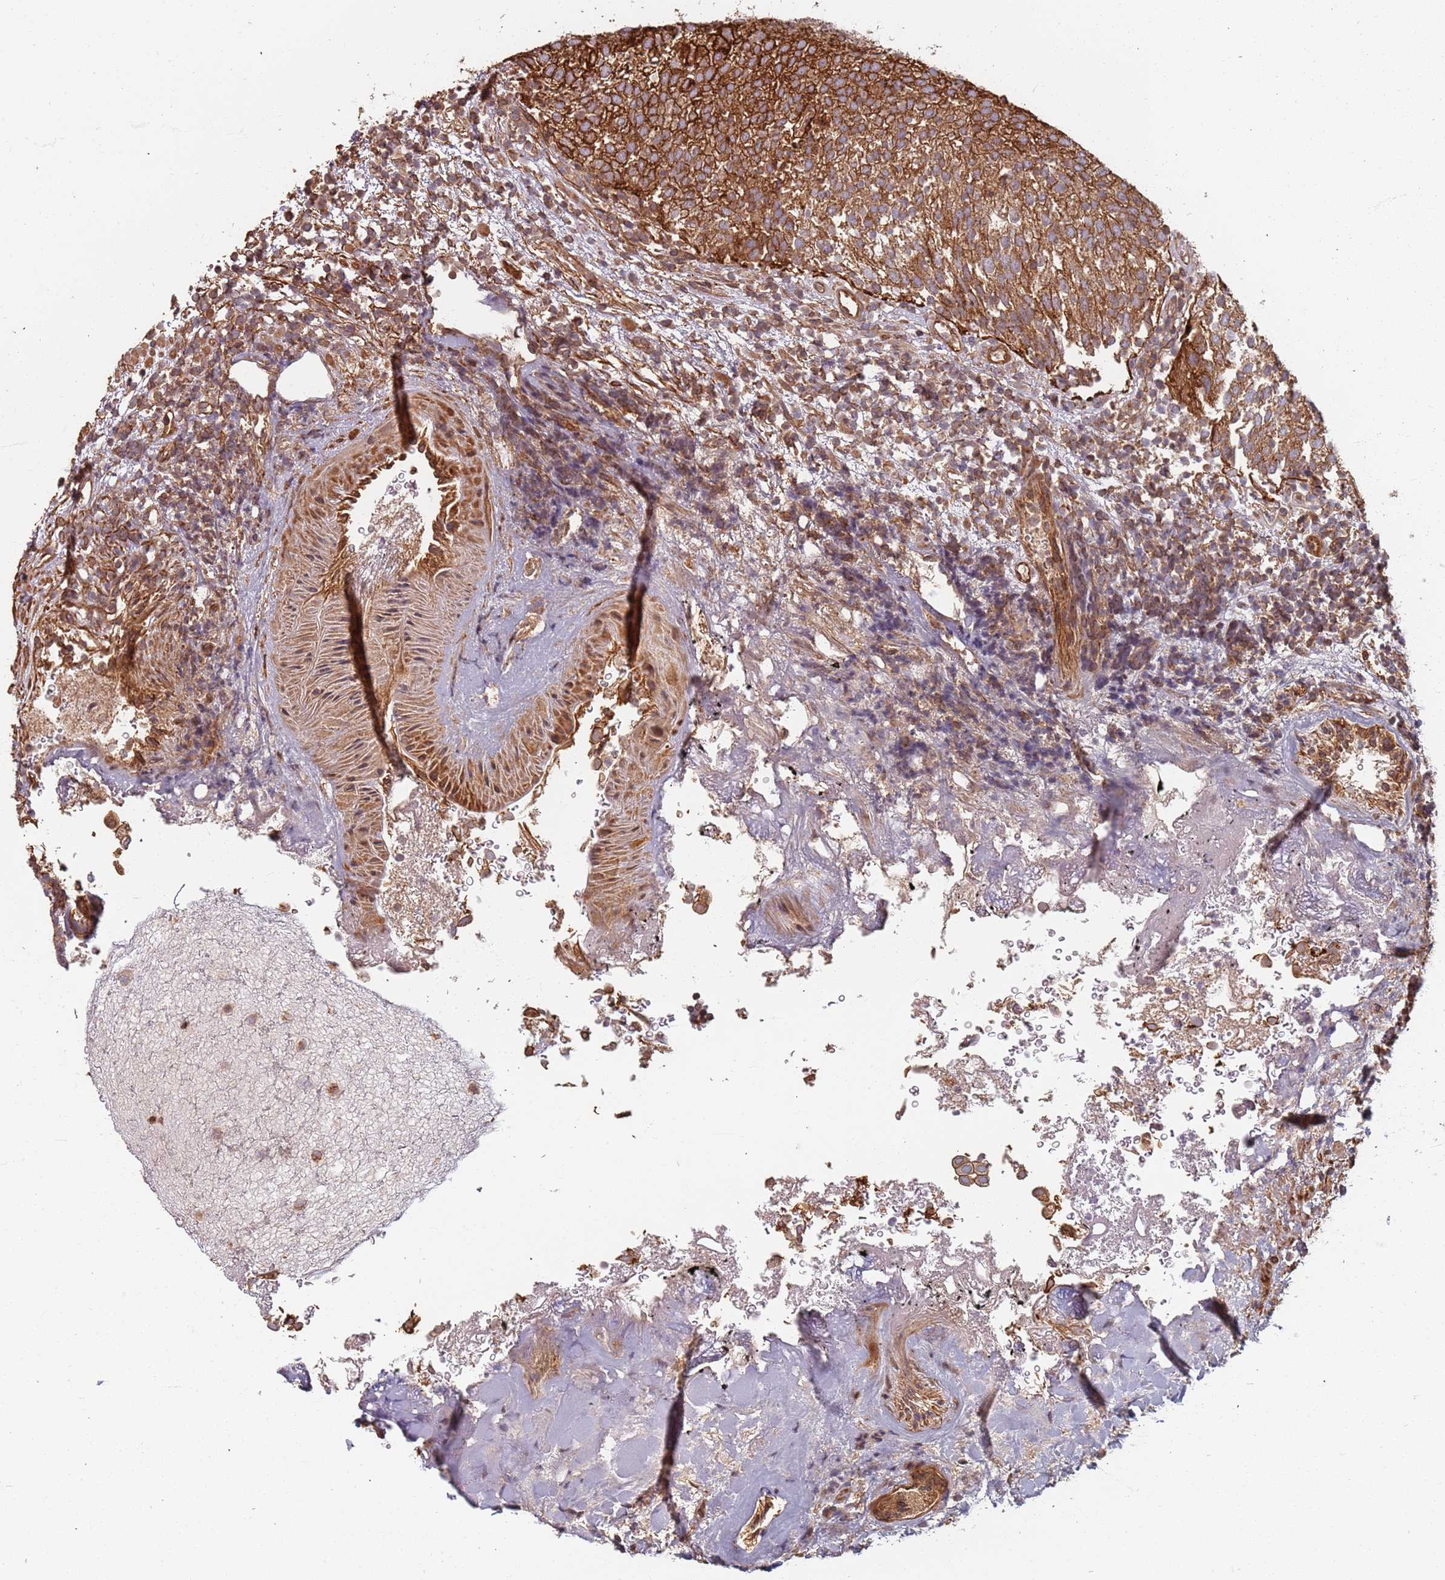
{"staining": {"intensity": "moderate", "quantity": ">75%", "location": "cytoplasmic/membranous"}, "tissue": "urothelial cancer", "cell_type": "Tumor cells", "image_type": "cancer", "snomed": [{"axis": "morphology", "description": "Urothelial carcinoma, Low grade"}, {"axis": "topography", "description": "Urinary bladder"}], "caption": "IHC micrograph of urothelial cancer stained for a protein (brown), which demonstrates medium levels of moderate cytoplasmic/membranous expression in about >75% of tumor cells.", "gene": "SDCCAG8", "patient": {"sex": "male", "age": 78}}